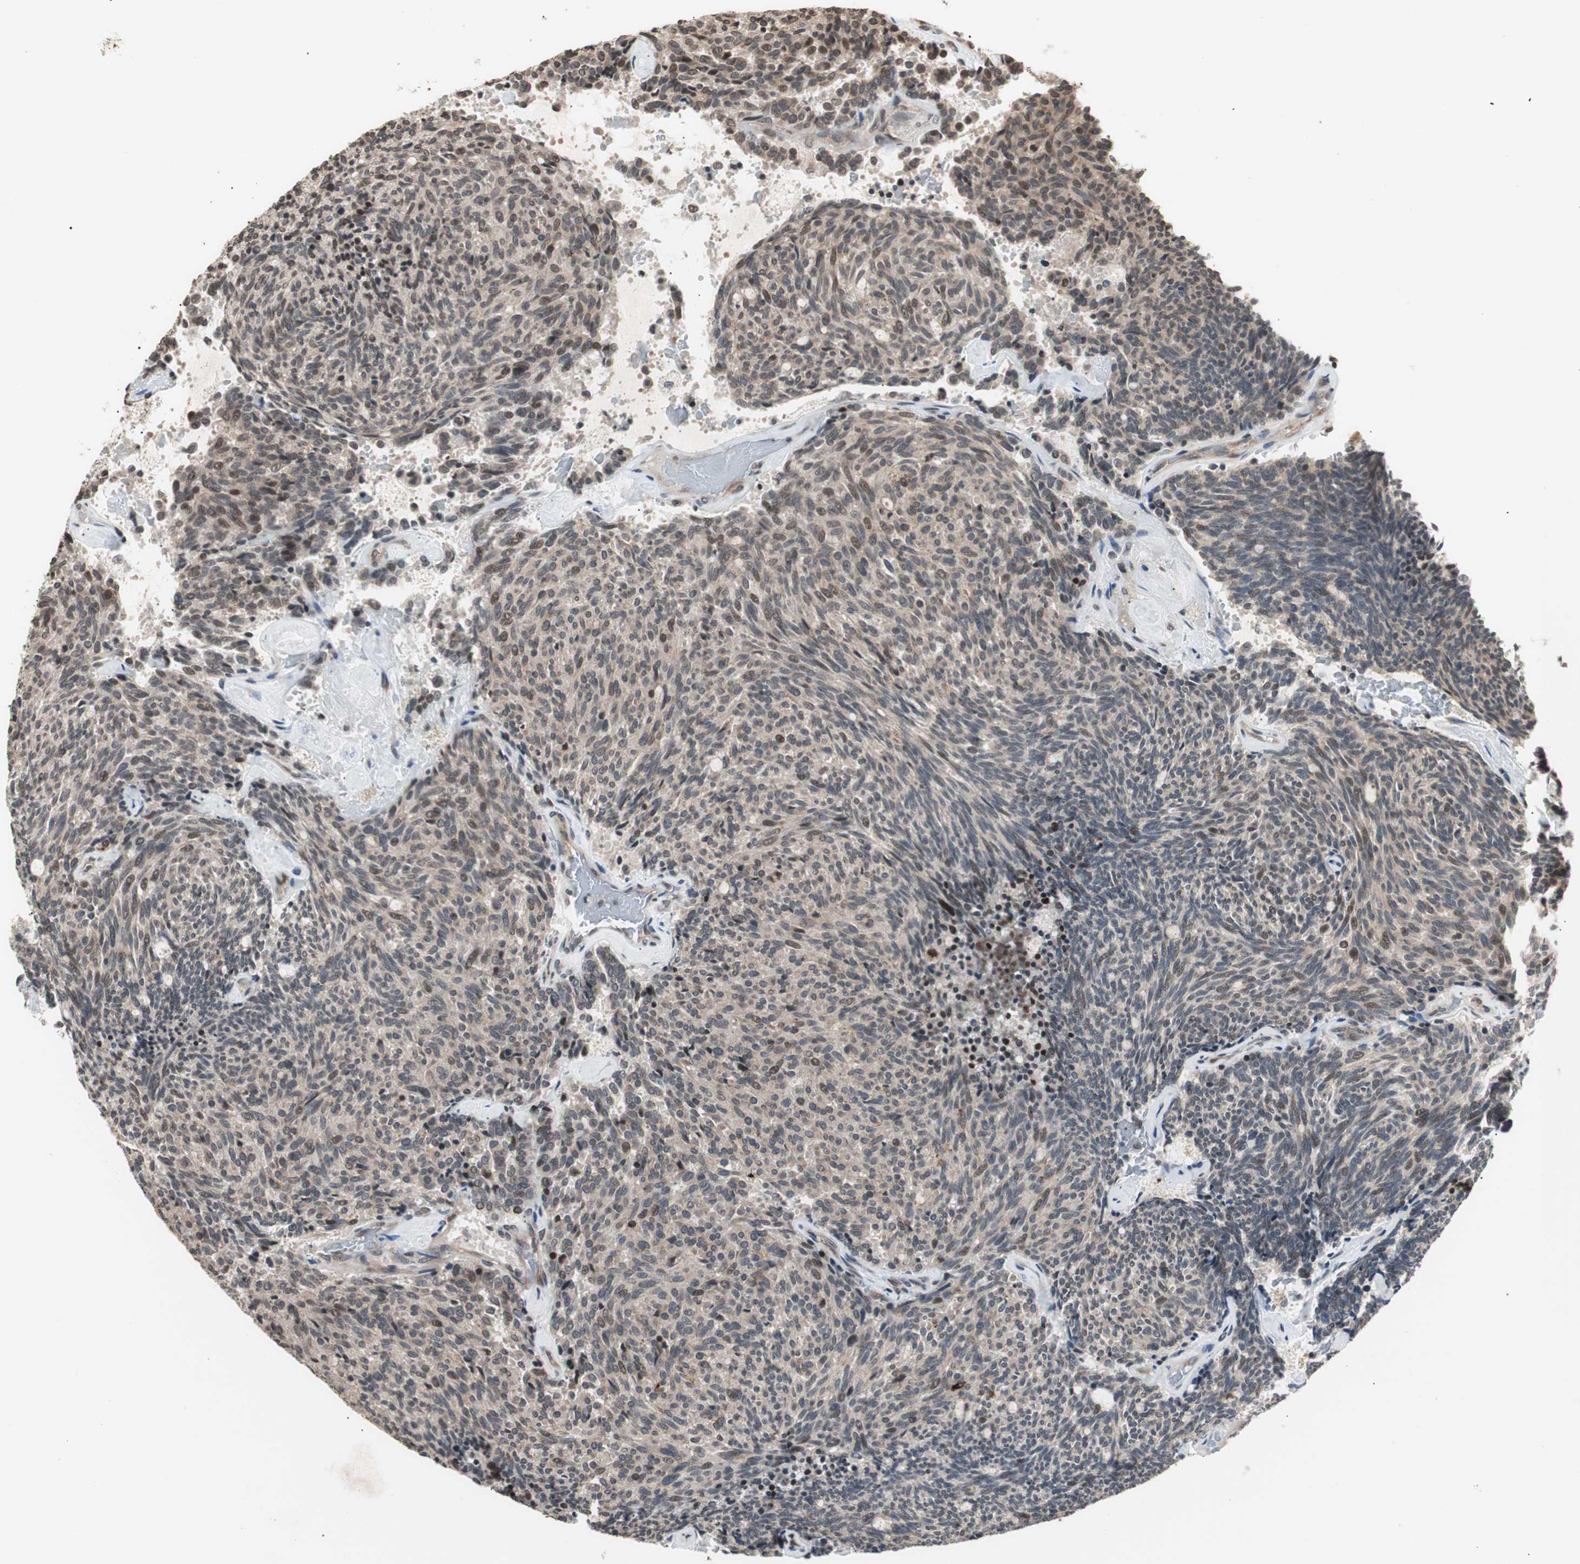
{"staining": {"intensity": "moderate", "quantity": ">75%", "location": "cytoplasmic/membranous,nuclear"}, "tissue": "carcinoid", "cell_type": "Tumor cells", "image_type": "cancer", "snomed": [{"axis": "morphology", "description": "Carcinoid, malignant, NOS"}, {"axis": "topography", "description": "Pancreas"}], "caption": "Moderate cytoplasmic/membranous and nuclear protein staining is appreciated in about >75% of tumor cells in carcinoid. (IHC, brightfield microscopy, high magnification).", "gene": "ZFC3H1", "patient": {"sex": "female", "age": 54}}